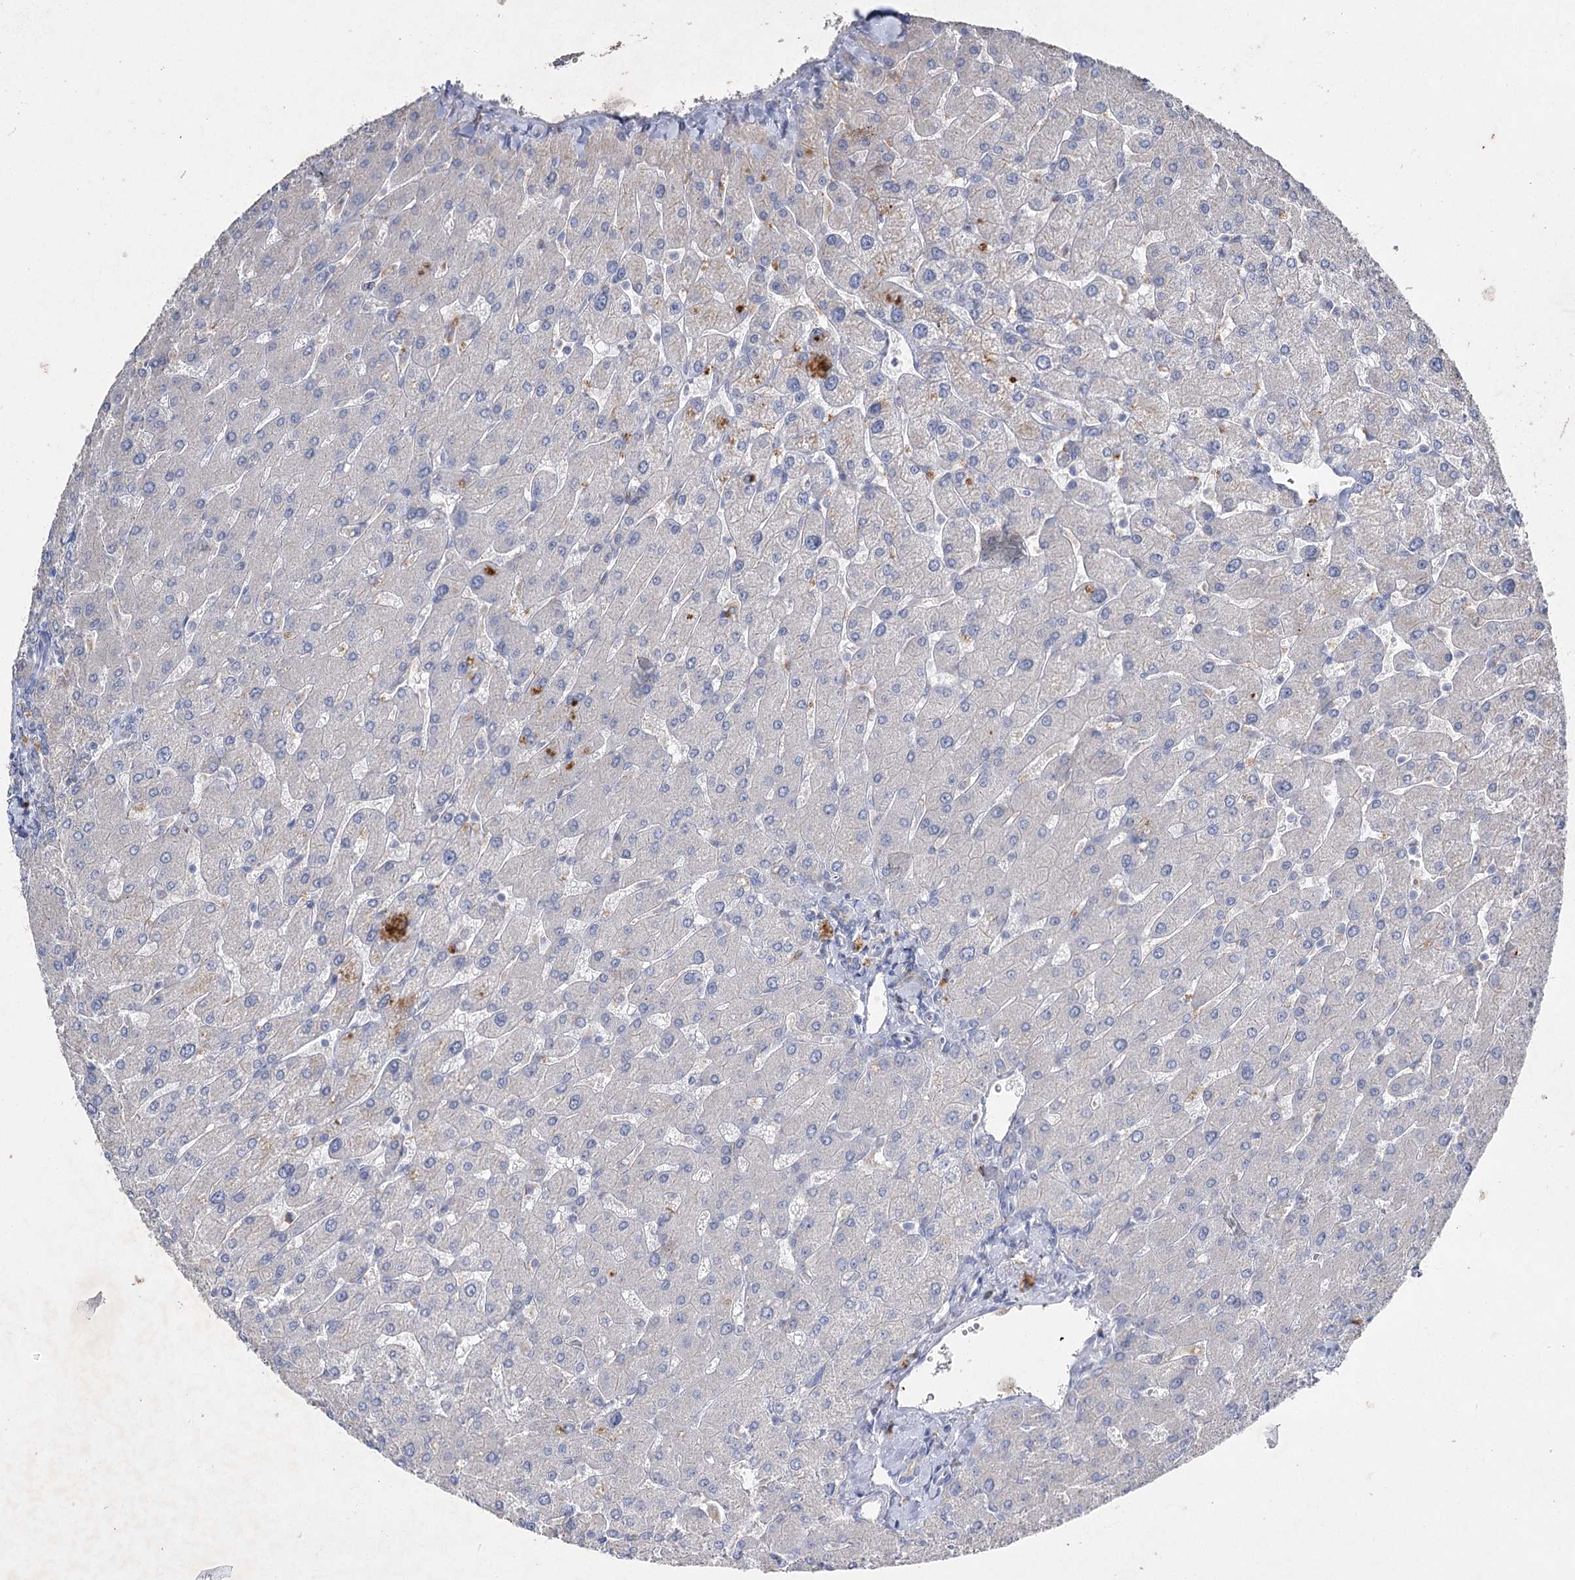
{"staining": {"intensity": "negative", "quantity": "none", "location": "none"}, "tissue": "liver", "cell_type": "Cholangiocytes", "image_type": "normal", "snomed": [{"axis": "morphology", "description": "Normal tissue, NOS"}, {"axis": "topography", "description": "Liver"}], "caption": "This is an IHC image of normal human liver. There is no staining in cholangiocytes.", "gene": "IL1RAP", "patient": {"sex": "male", "age": 55}}